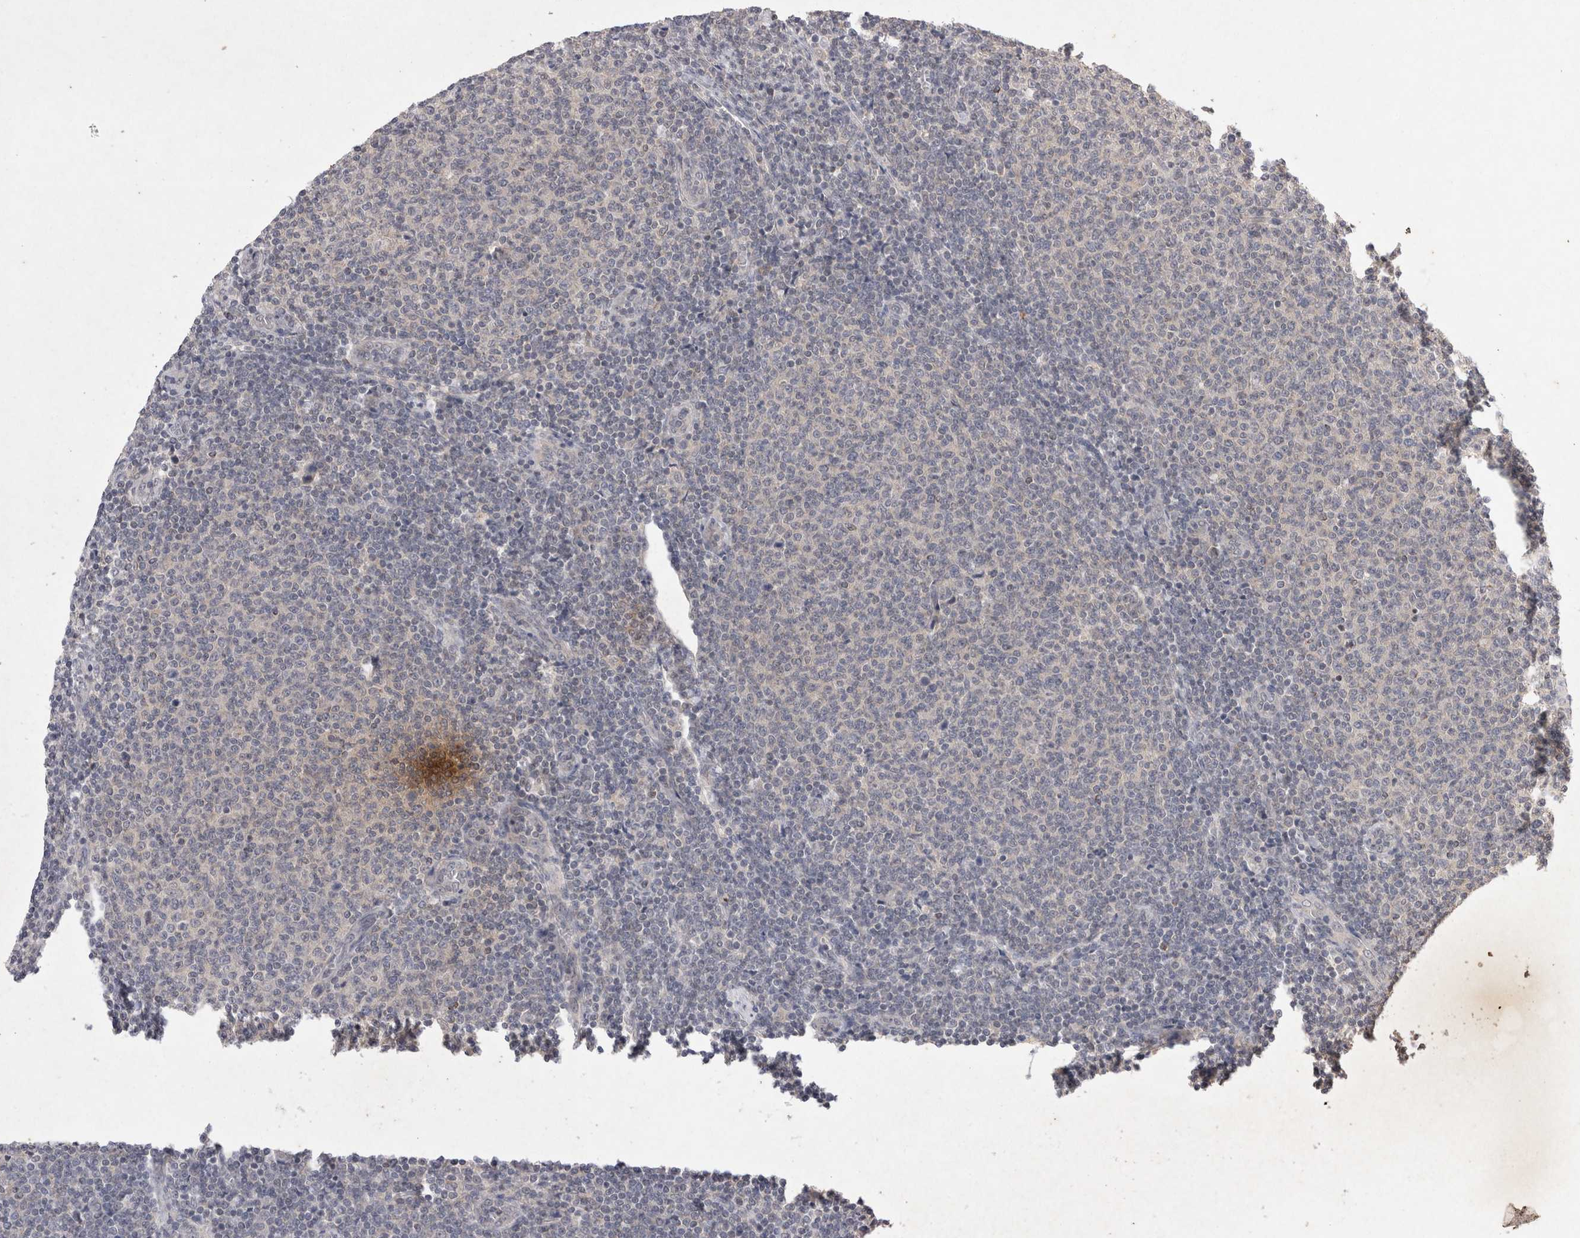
{"staining": {"intensity": "negative", "quantity": "none", "location": "none"}, "tissue": "lymphoma", "cell_type": "Tumor cells", "image_type": "cancer", "snomed": [{"axis": "morphology", "description": "Malignant lymphoma, non-Hodgkin's type, Low grade"}, {"axis": "topography", "description": "Lymph node"}], "caption": "Tumor cells are negative for protein expression in human lymphoma.", "gene": "RASSF3", "patient": {"sex": "male", "age": 66}}